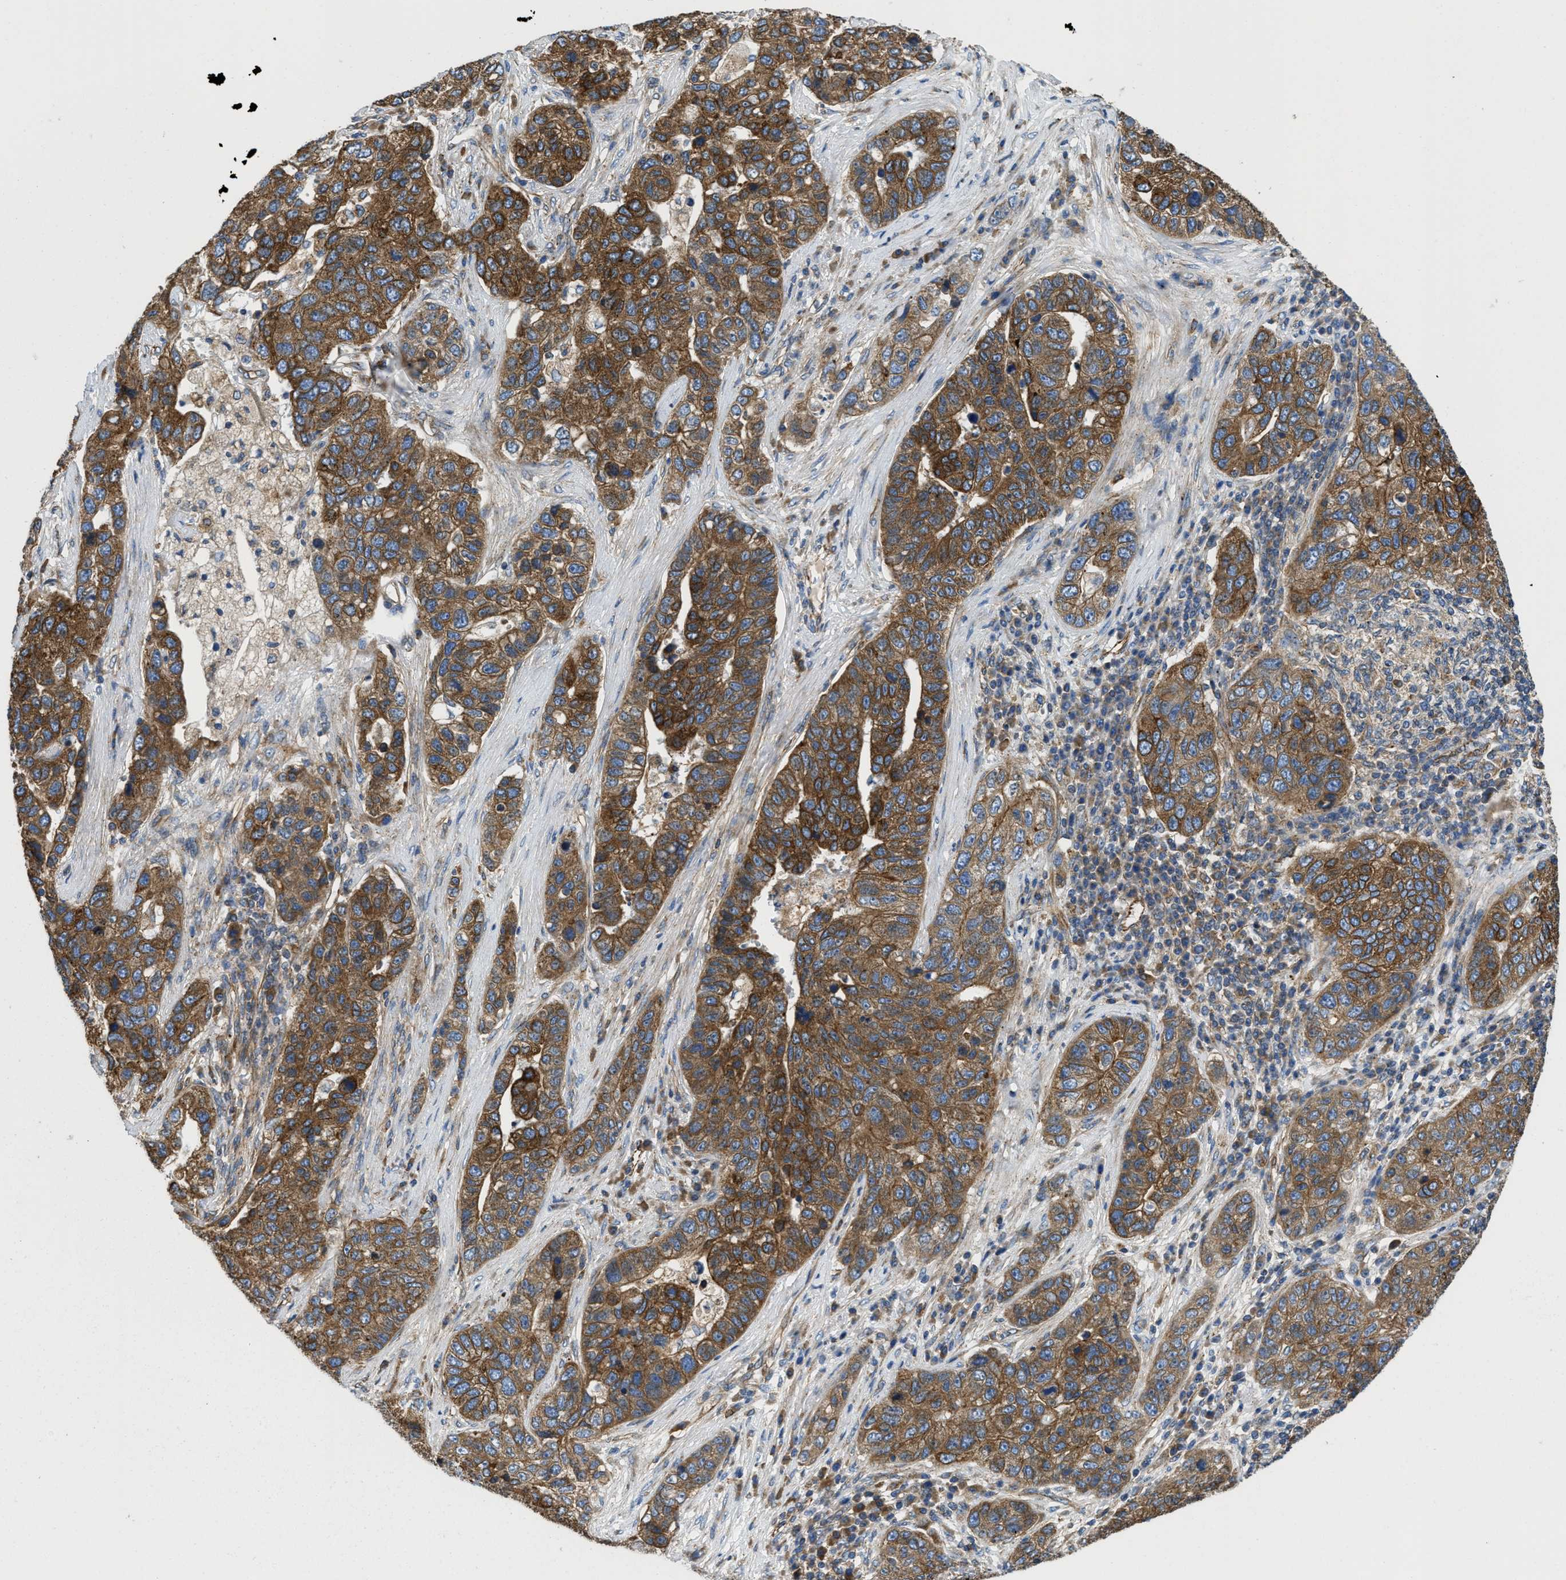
{"staining": {"intensity": "strong", "quantity": ">75%", "location": "cytoplasmic/membranous"}, "tissue": "pancreatic cancer", "cell_type": "Tumor cells", "image_type": "cancer", "snomed": [{"axis": "morphology", "description": "Adenocarcinoma, NOS"}, {"axis": "topography", "description": "Pancreas"}], "caption": "High-magnification brightfield microscopy of pancreatic cancer (adenocarcinoma) stained with DAB (3,3'-diaminobenzidine) (brown) and counterstained with hematoxylin (blue). tumor cells exhibit strong cytoplasmic/membranous positivity is seen in approximately>75% of cells.", "gene": "HSD17B12", "patient": {"sex": "female", "age": 61}}